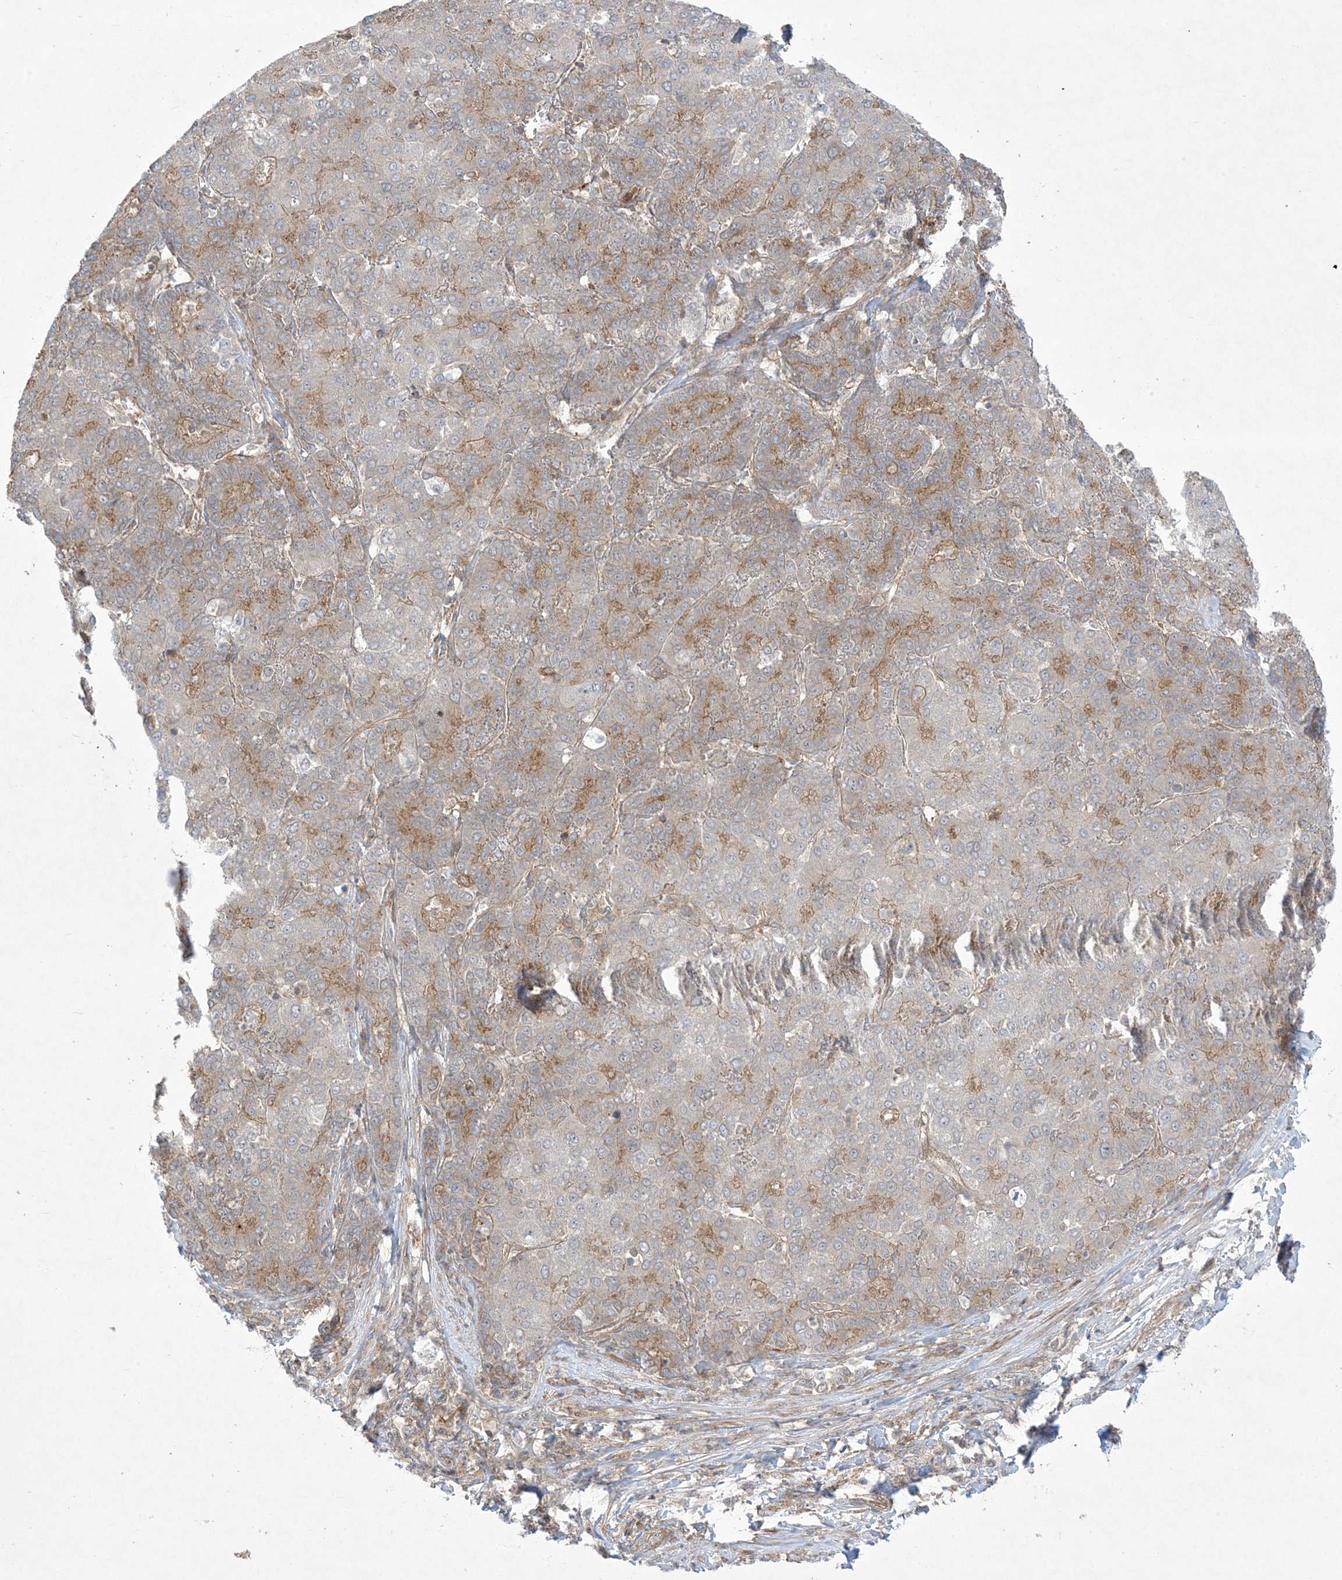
{"staining": {"intensity": "moderate", "quantity": "25%-75%", "location": "cytoplasmic/membranous"}, "tissue": "liver cancer", "cell_type": "Tumor cells", "image_type": "cancer", "snomed": [{"axis": "morphology", "description": "Carcinoma, Hepatocellular, NOS"}, {"axis": "topography", "description": "Liver"}], "caption": "The micrograph displays staining of liver cancer (hepatocellular carcinoma), revealing moderate cytoplasmic/membranous protein staining (brown color) within tumor cells.", "gene": "SOGA3", "patient": {"sex": "male", "age": 65}}